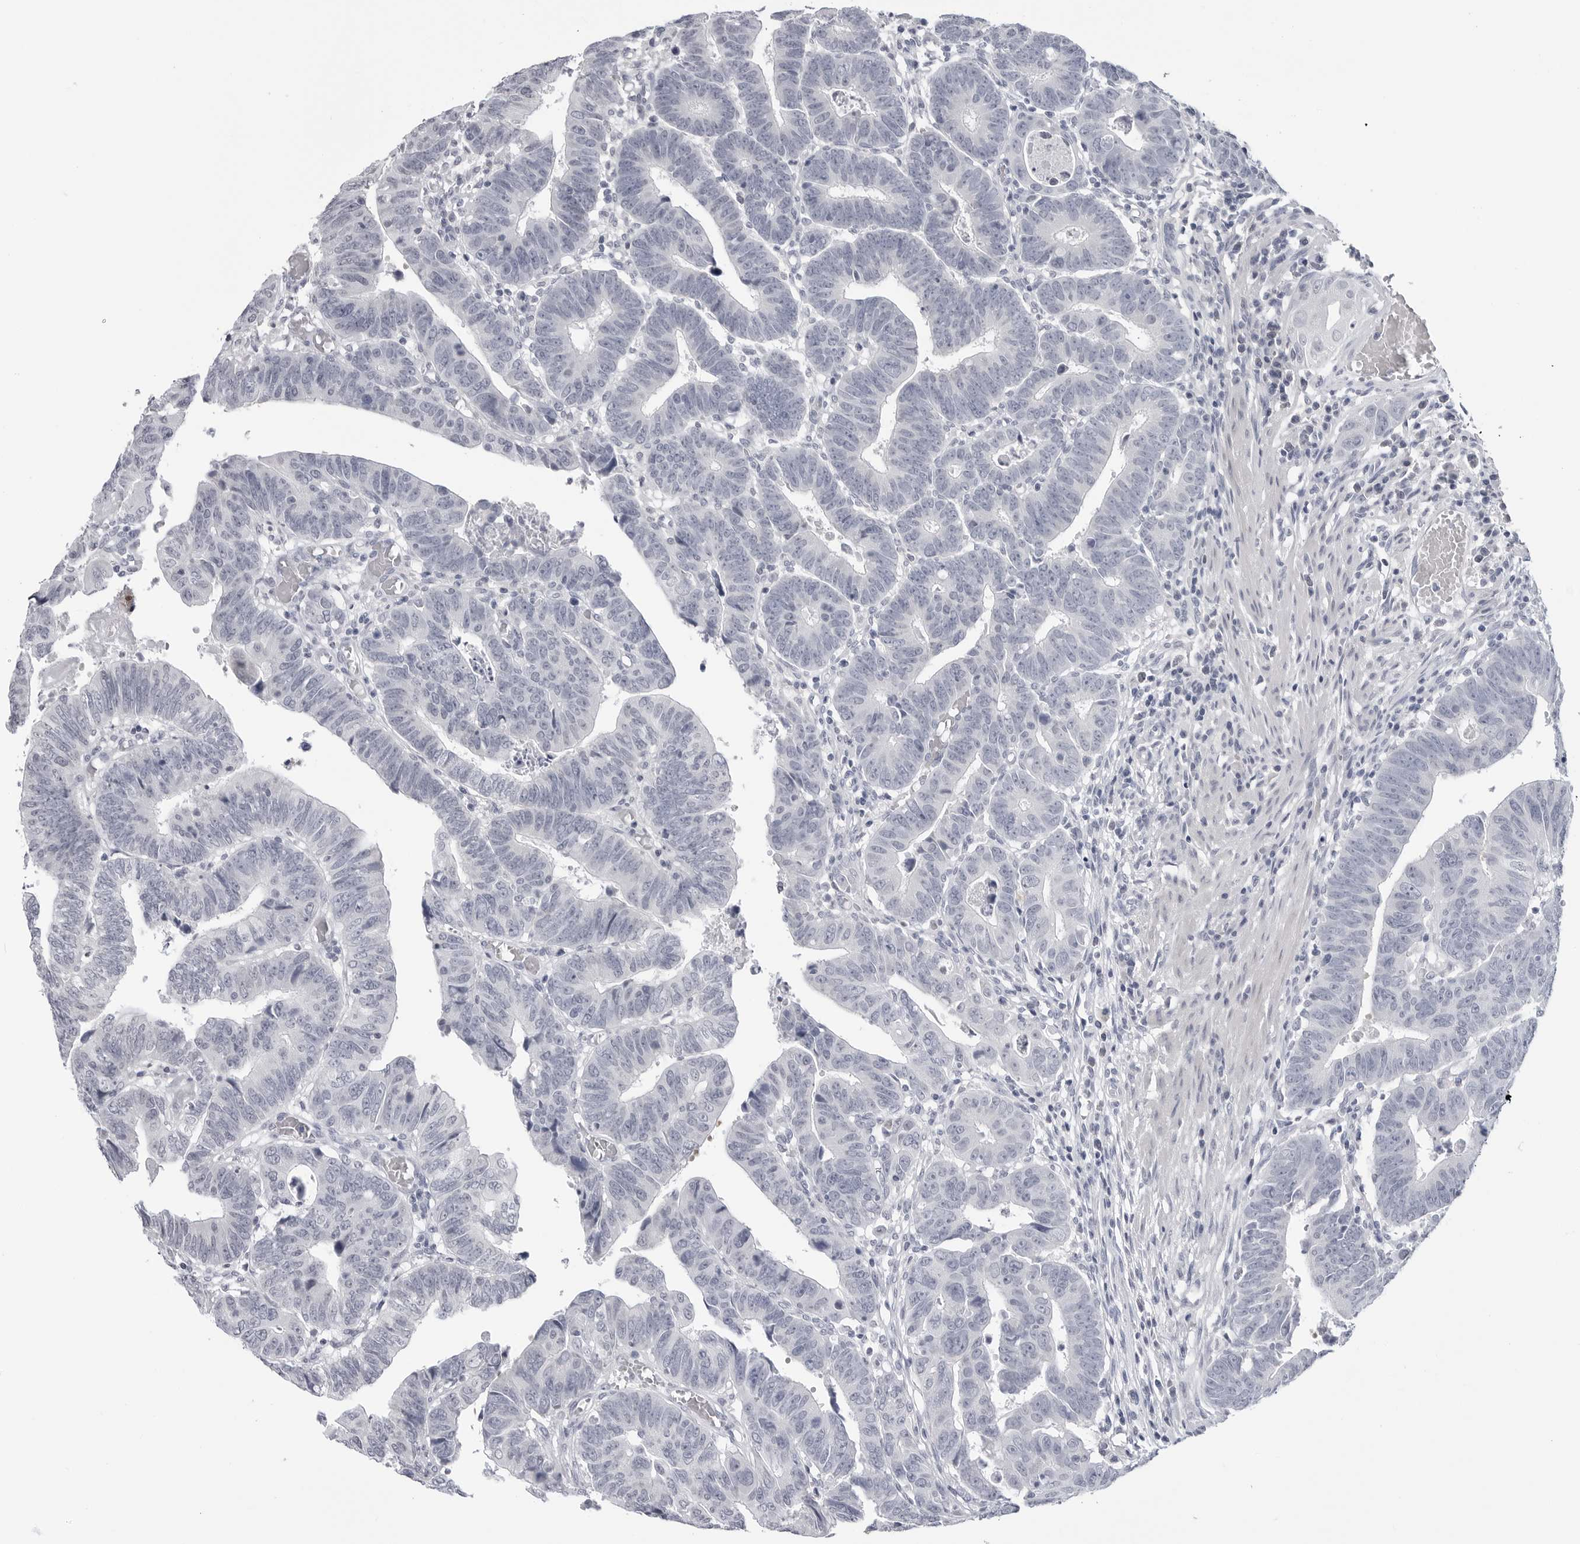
{"staining": {"intensity": "negative", "quantity": "none", "location": "none"}, "tissue": "colorectal cancer", "cell_type": "Tumor cells", "image_type": "cancer", "snomed": [{"axis": "morphology", "description": "Adenocarcinoma, NOS"}, {"axis": "topography", "description": "Rectum"}], "caption": "IHC of colorectal cancer (adenocarcinoma) exhibits no positivity in tumor cells.", "gene": "PGA3", "patient": {"sex": "female", "age": 65}}